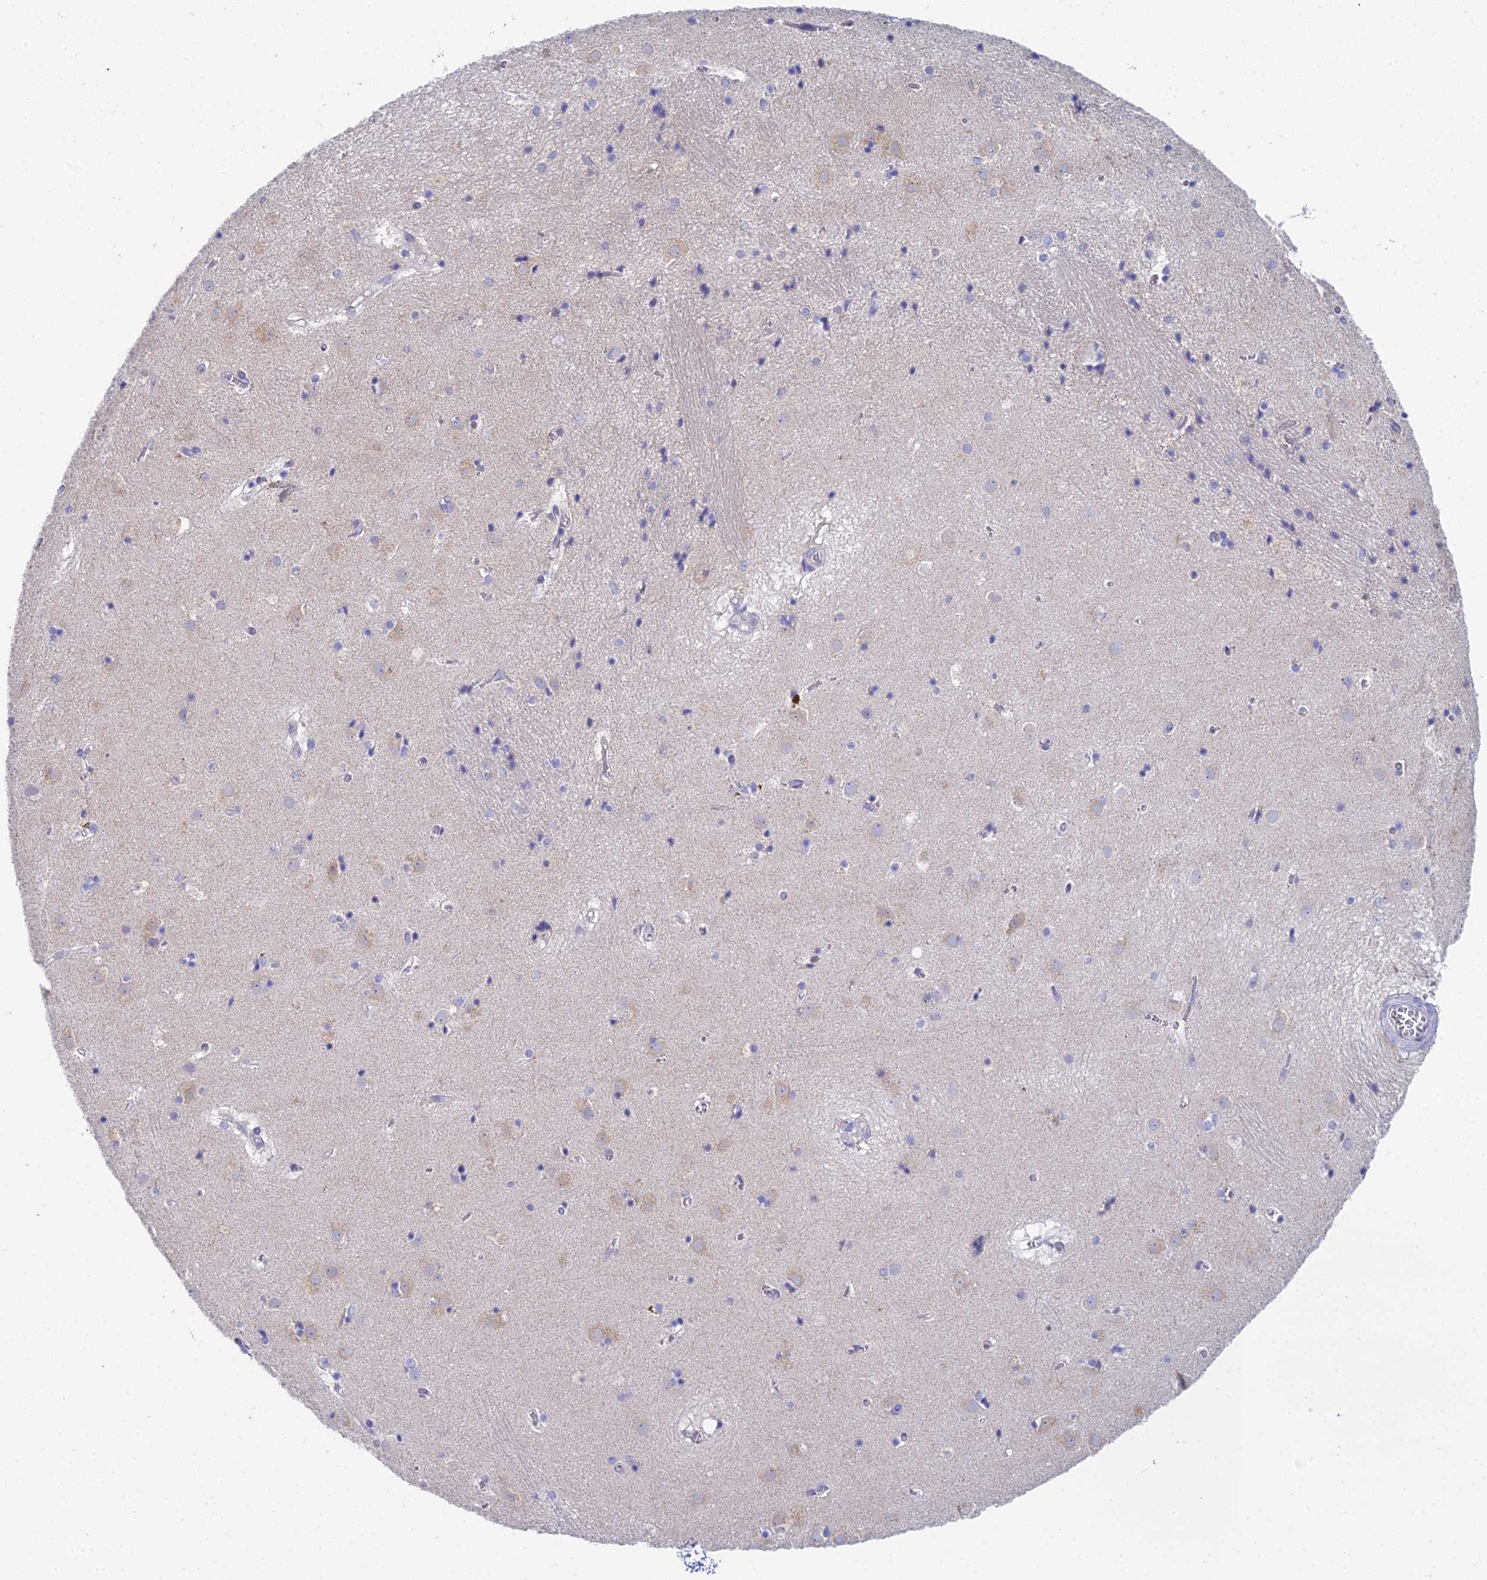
{"staining": {"intensity": "negative", "quantity": "none", "location": "none"}, "tissue": "caudate", "cell_type": "Glial cells", "image_type": "normal", "snomed": [{"axis": "morphology", "description": "Normal tissue, NOS"}, {"axis": "topography", "description": "Lateral ventricle wall"}], "caption": "The immunohistochemistry (IHC) histopathology image has no significant positivity in glial cells of caudate. (IHC, brightfield microscopy, high magnification).", "gene": "EEF2KMT", "patient": {"sex": "male", "age": 70}}